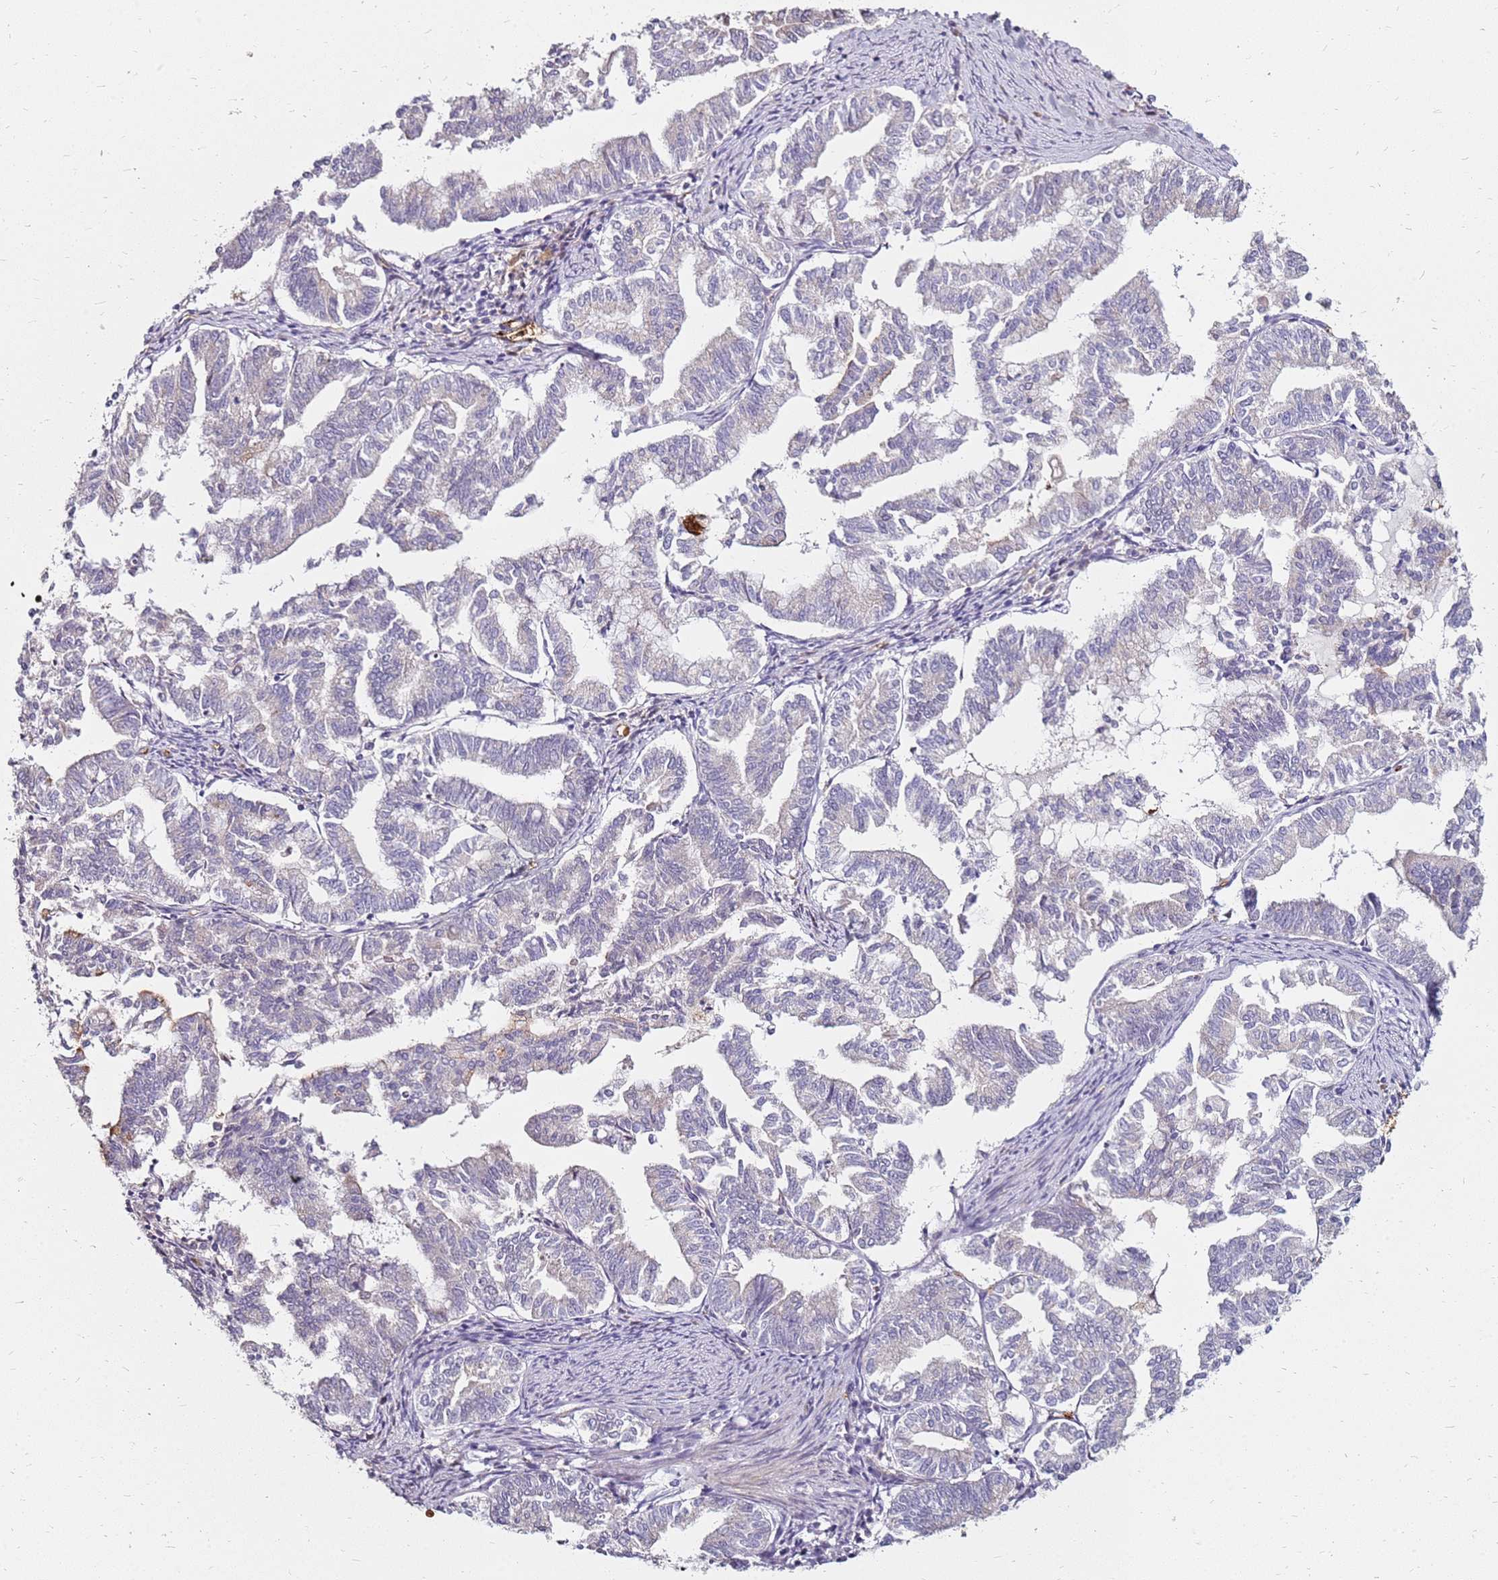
{"staining": {"intensity": "negative", "quantity": "none", "location": "none"}, "tissue": "endometrial cancer", "cell_type": "Tumor cells", "image_type": "cancer", "snomed": [{"axis": "morphology", "description": "Adenocarcinoma, NOS"}, {"axis": "topography", "description": "Endometrium"}], "caption": "Tumor cells are negative for protein expression in human endometrial cancer (adenocarcinoma).", "gene": "RNF11", "patient": {"sex": "female", "age": 79}}